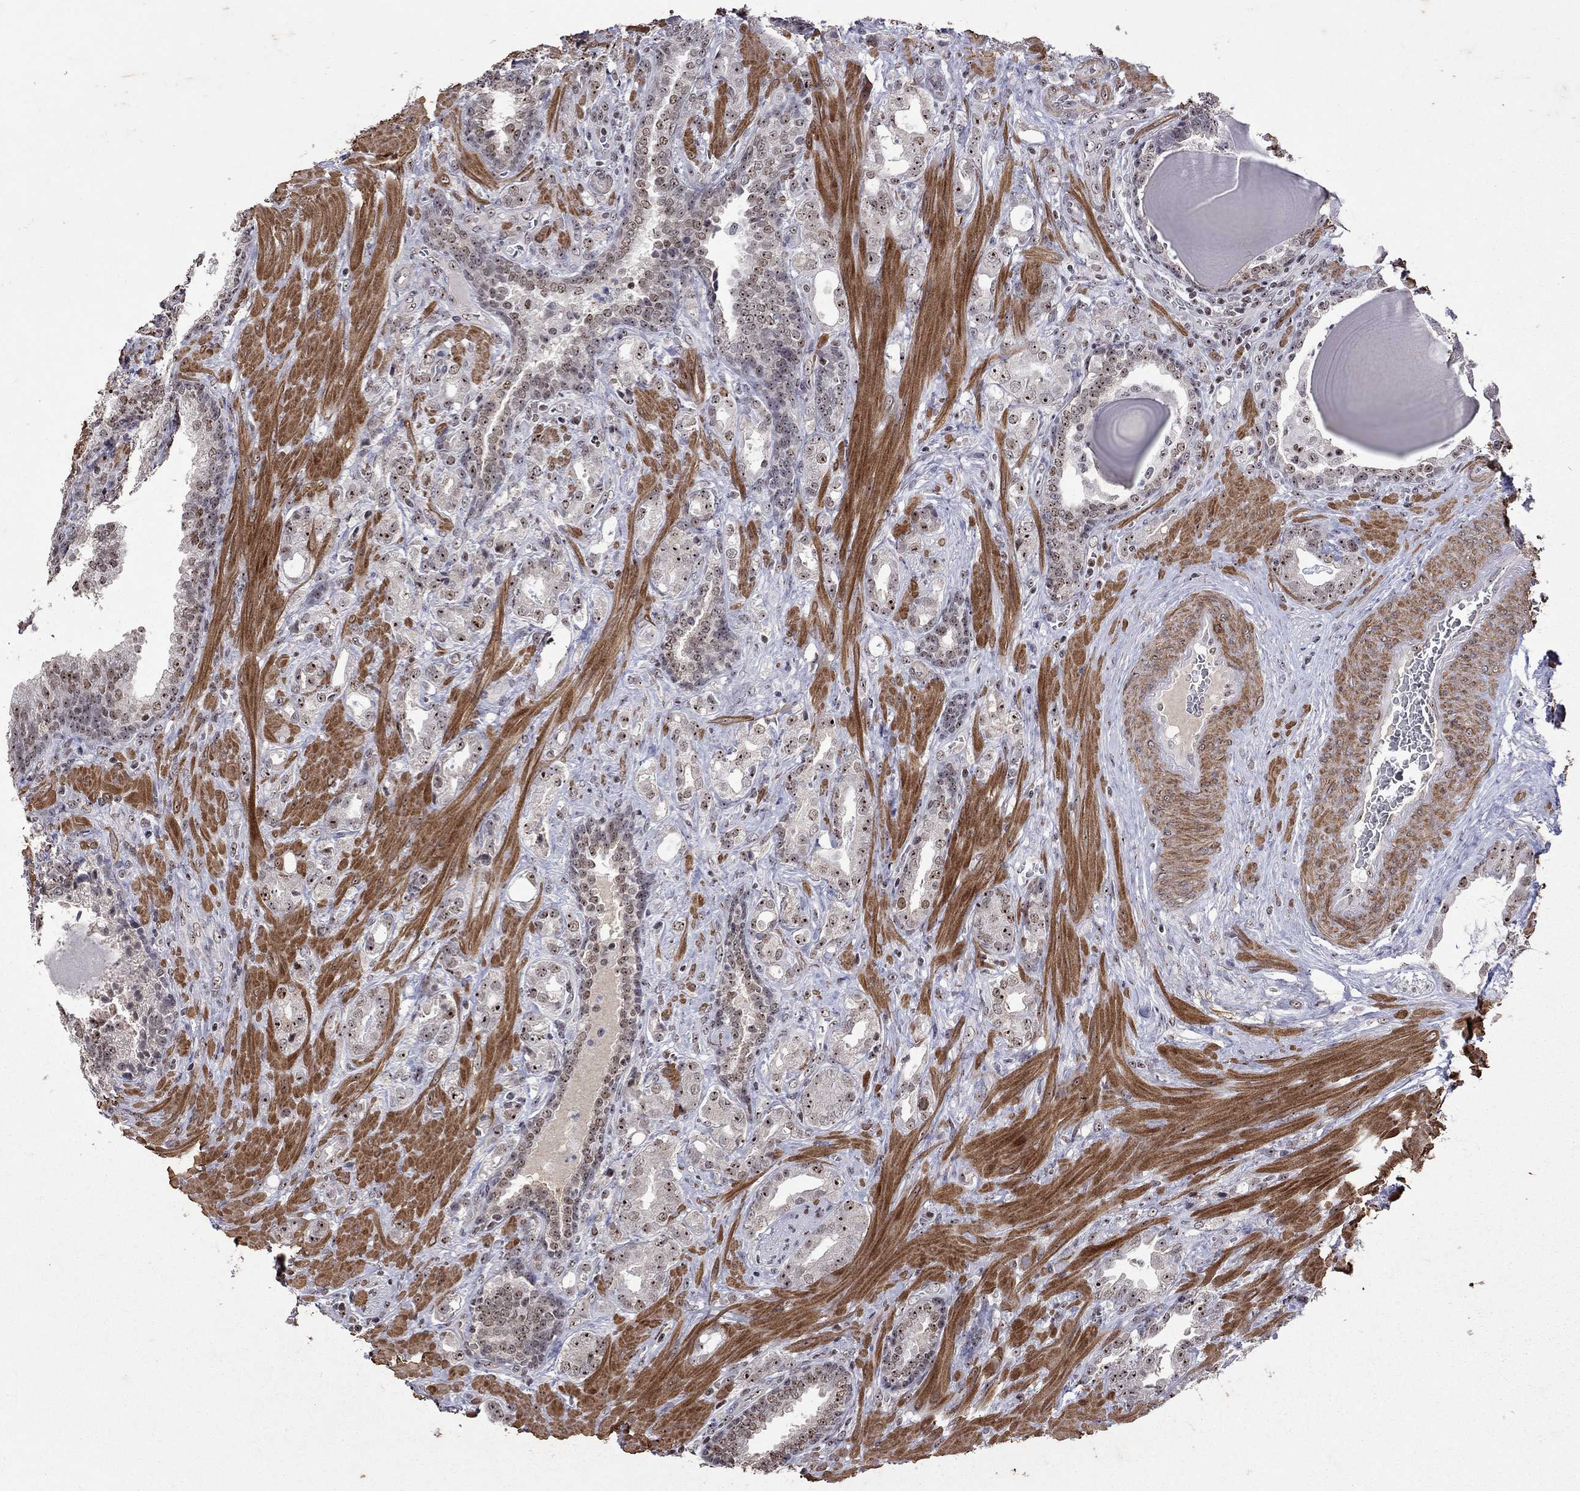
{"staining": {"intensity": "moderate", "quantity": "25%-75%", "location": "nuclear"}, "tissue": "prostate cancer", "cell_type": "Tumor cells", "image_type": "cancer", "snomed": [{"axis": "morphology", "description": "Adenocarcinoma, NOS"}, {"axis": "topography", "description": "Prostate"}], "caption": "Moderate nuclear protein positivity is identified in approximately 25%-75% of tumor cells in prostate adenocarcinoma. (DAB (3,3'-diaminobenzidine) IHC with brightfield microscopy, high magnification).", "gene": "SPOUT1", "patient": {"sex": "male", "age": 57}}